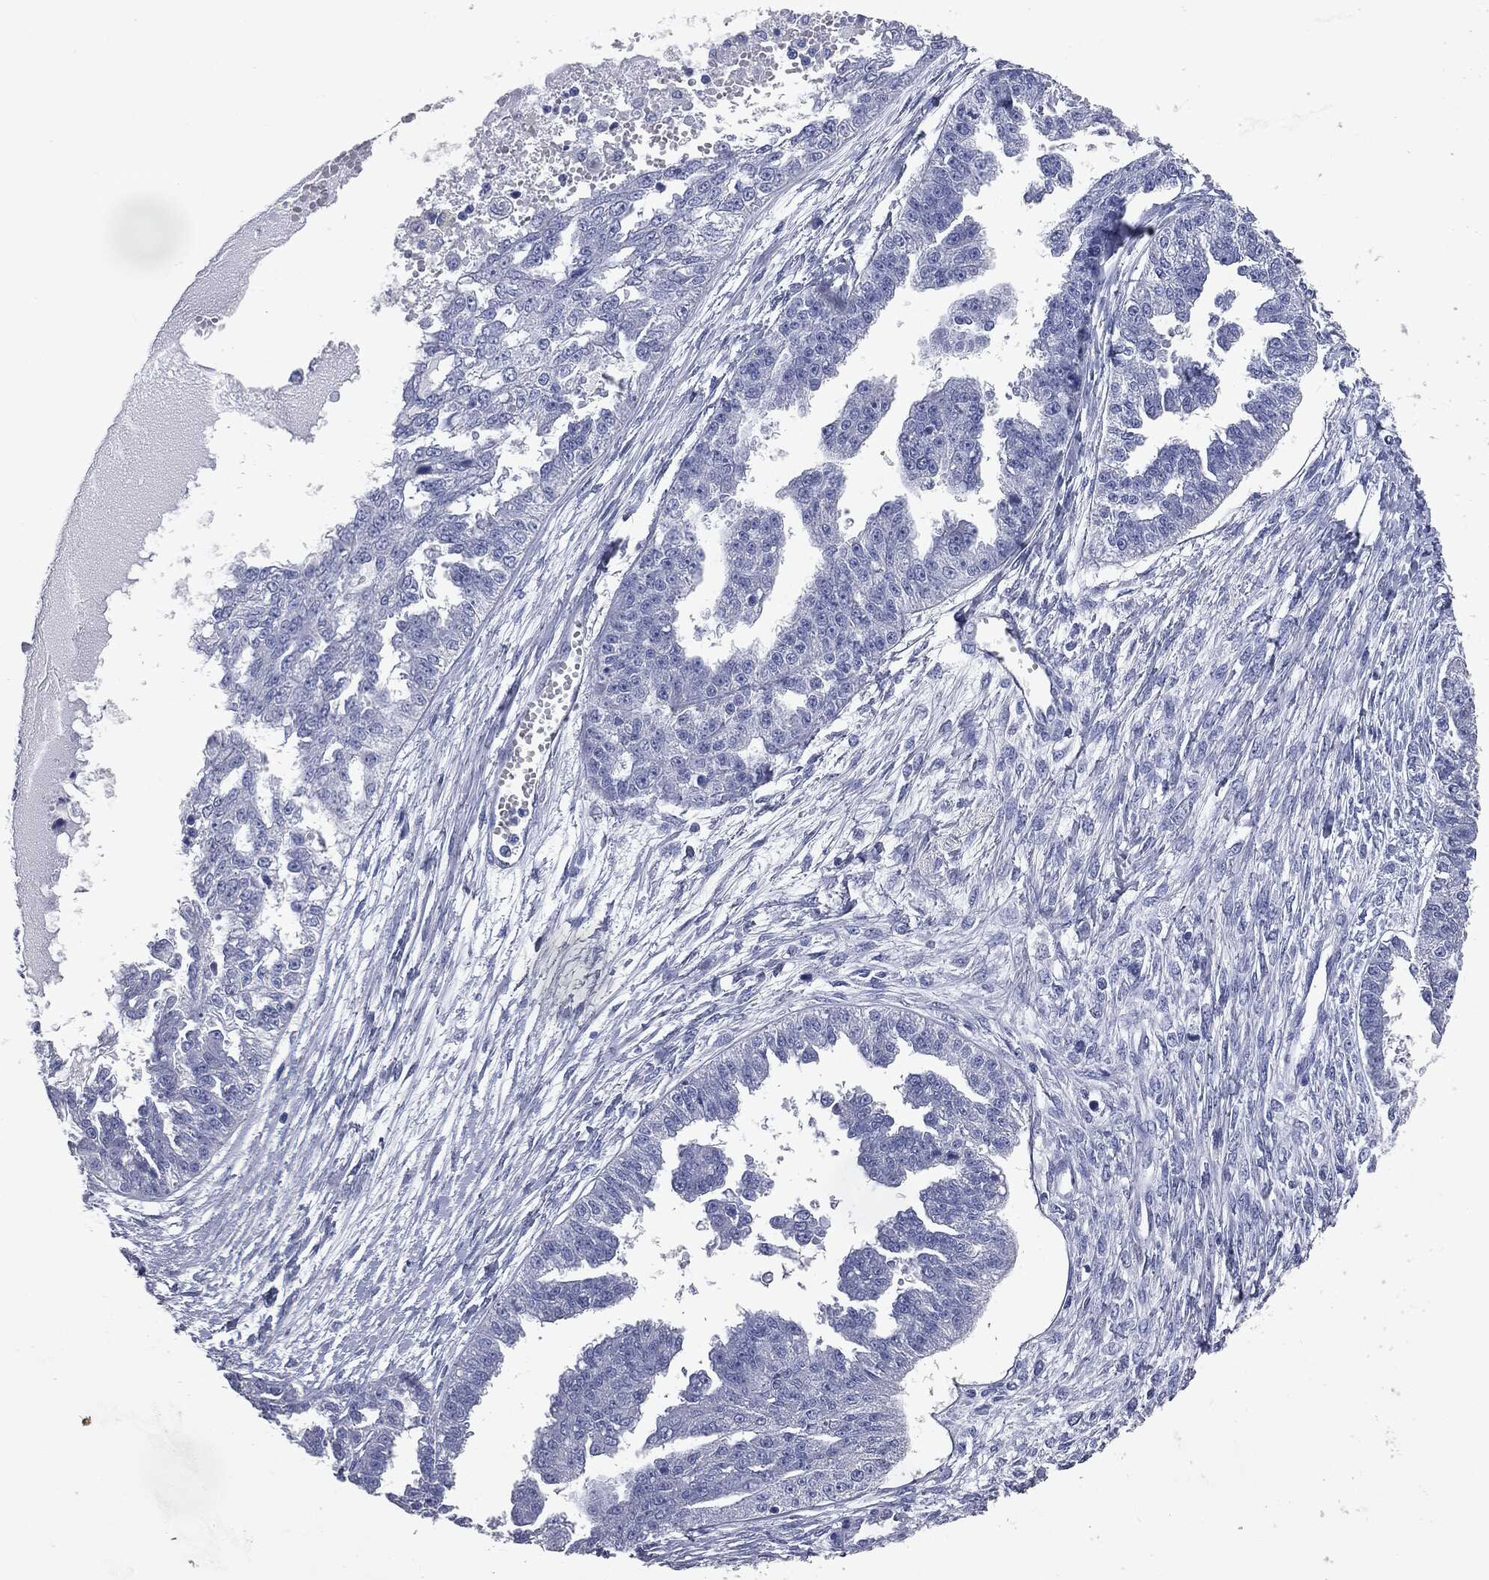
{"staining": {"intensity": "negative", "quantity": "none", "location": "none"}, "tissue": "ovarian cancer", "cell_type": "Tumor cells", "image_type": "cancer", "snomed": [{"axis": "morphology", "description": "Cystadenocarcinoma, serous, NOS"}, {"axis": "topography", "description": "Ovary"}], "caption": "This is a image of immunohistochemistry staining of ovarian cancer, which shows no positivity in tumor cells. (DAB immunohistochemistry with hematoxylin counter stain).", "gene": "ATP2A1", "patient": {"sex": "female", "age": 58}}